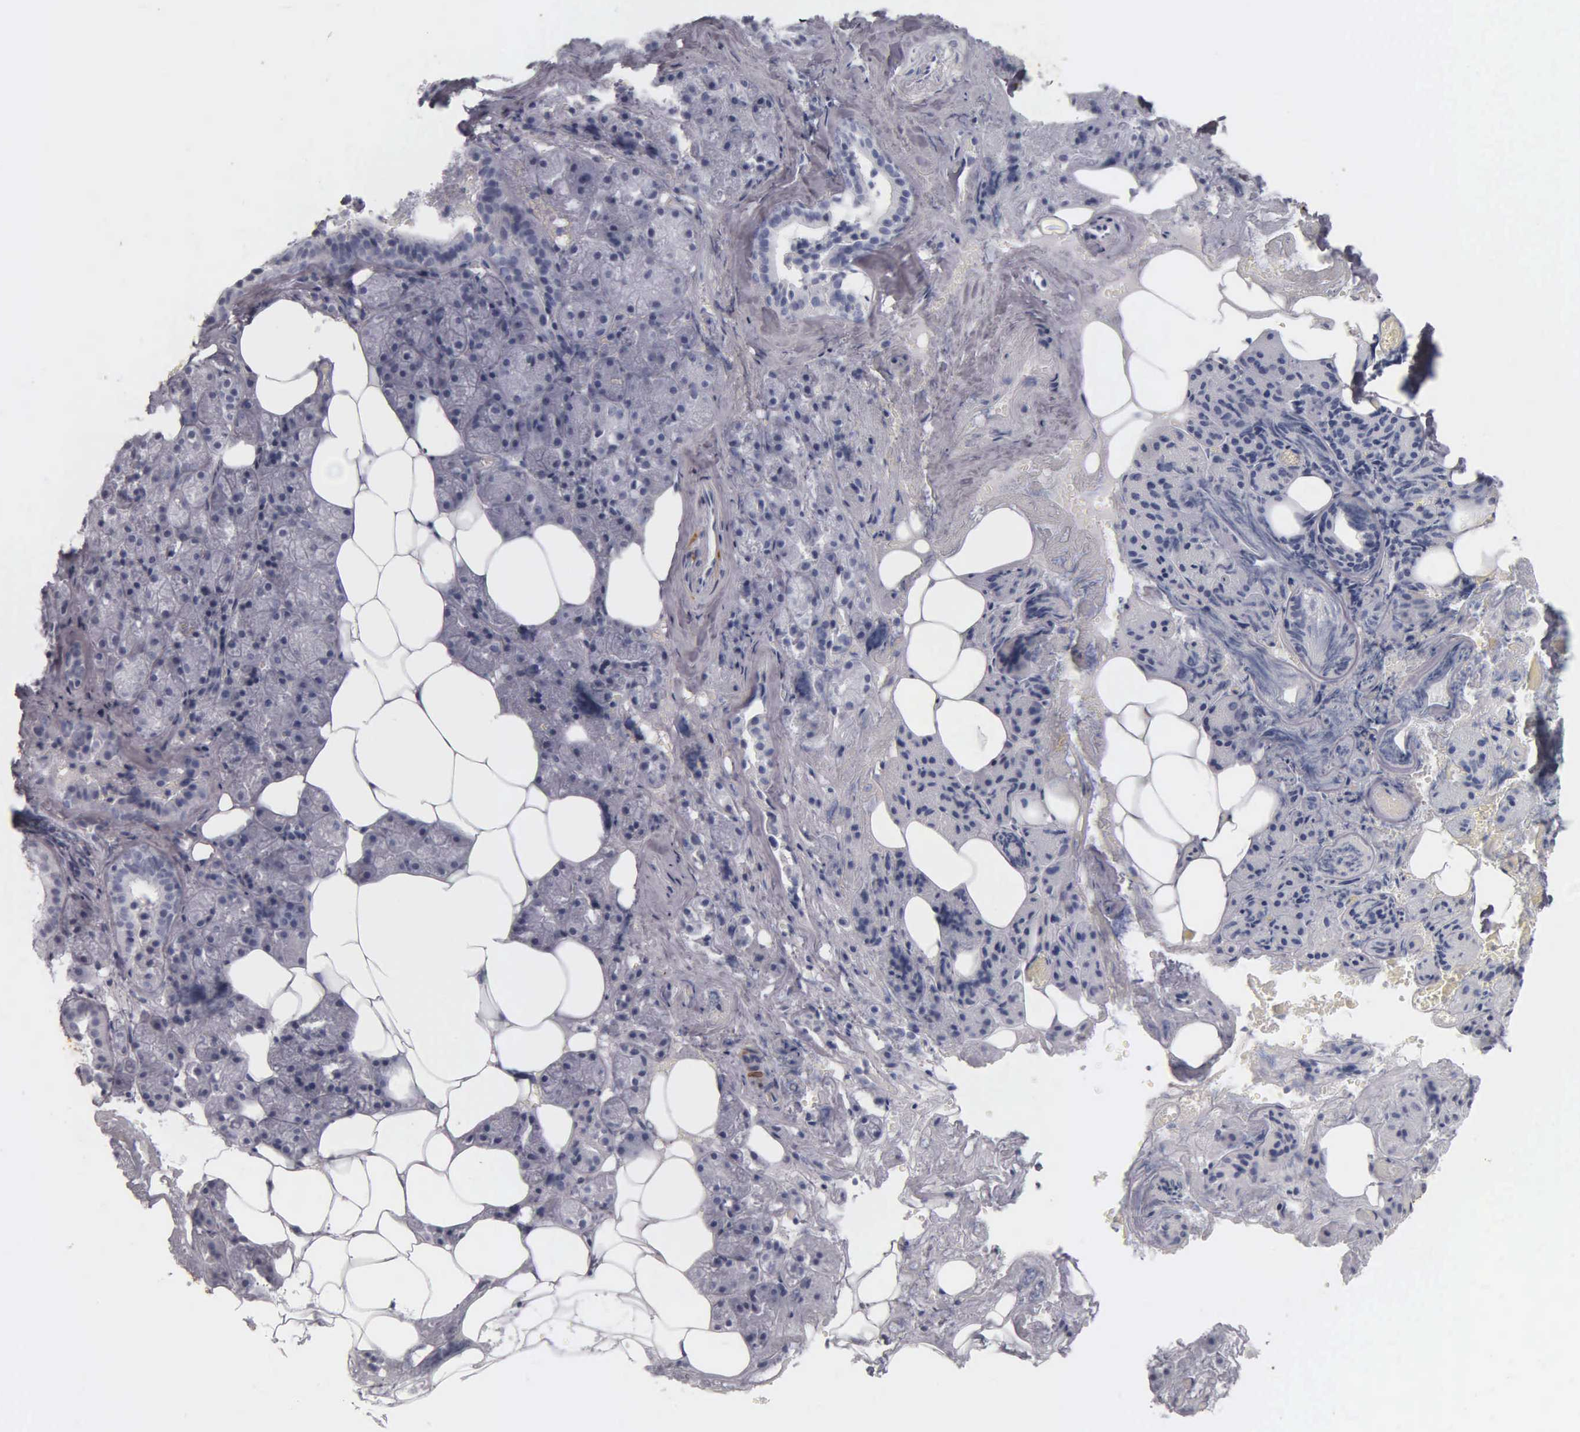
{"staining": {"intensity": "negative", "quantity": "none", "location": "none"}, "tissue": "salivary gland", "cell_type": "Glandular cells", "image_type": "normal", "snomed": [{"axis": "morphology", "description": "Normal tissue, NOS"}, {"axis": "topography", "description": "Salivary gland"}], "caption": "High power microscopy micrograph of an IHC histopathology image of unremarkable salivary gland, revealing no significant positivity in glandular cells. (DAB immunohistochemistry visualized using brightfield microscopy, high magnification).", "gene": "DES", "patient": {"sex": "female", "age": 55}}